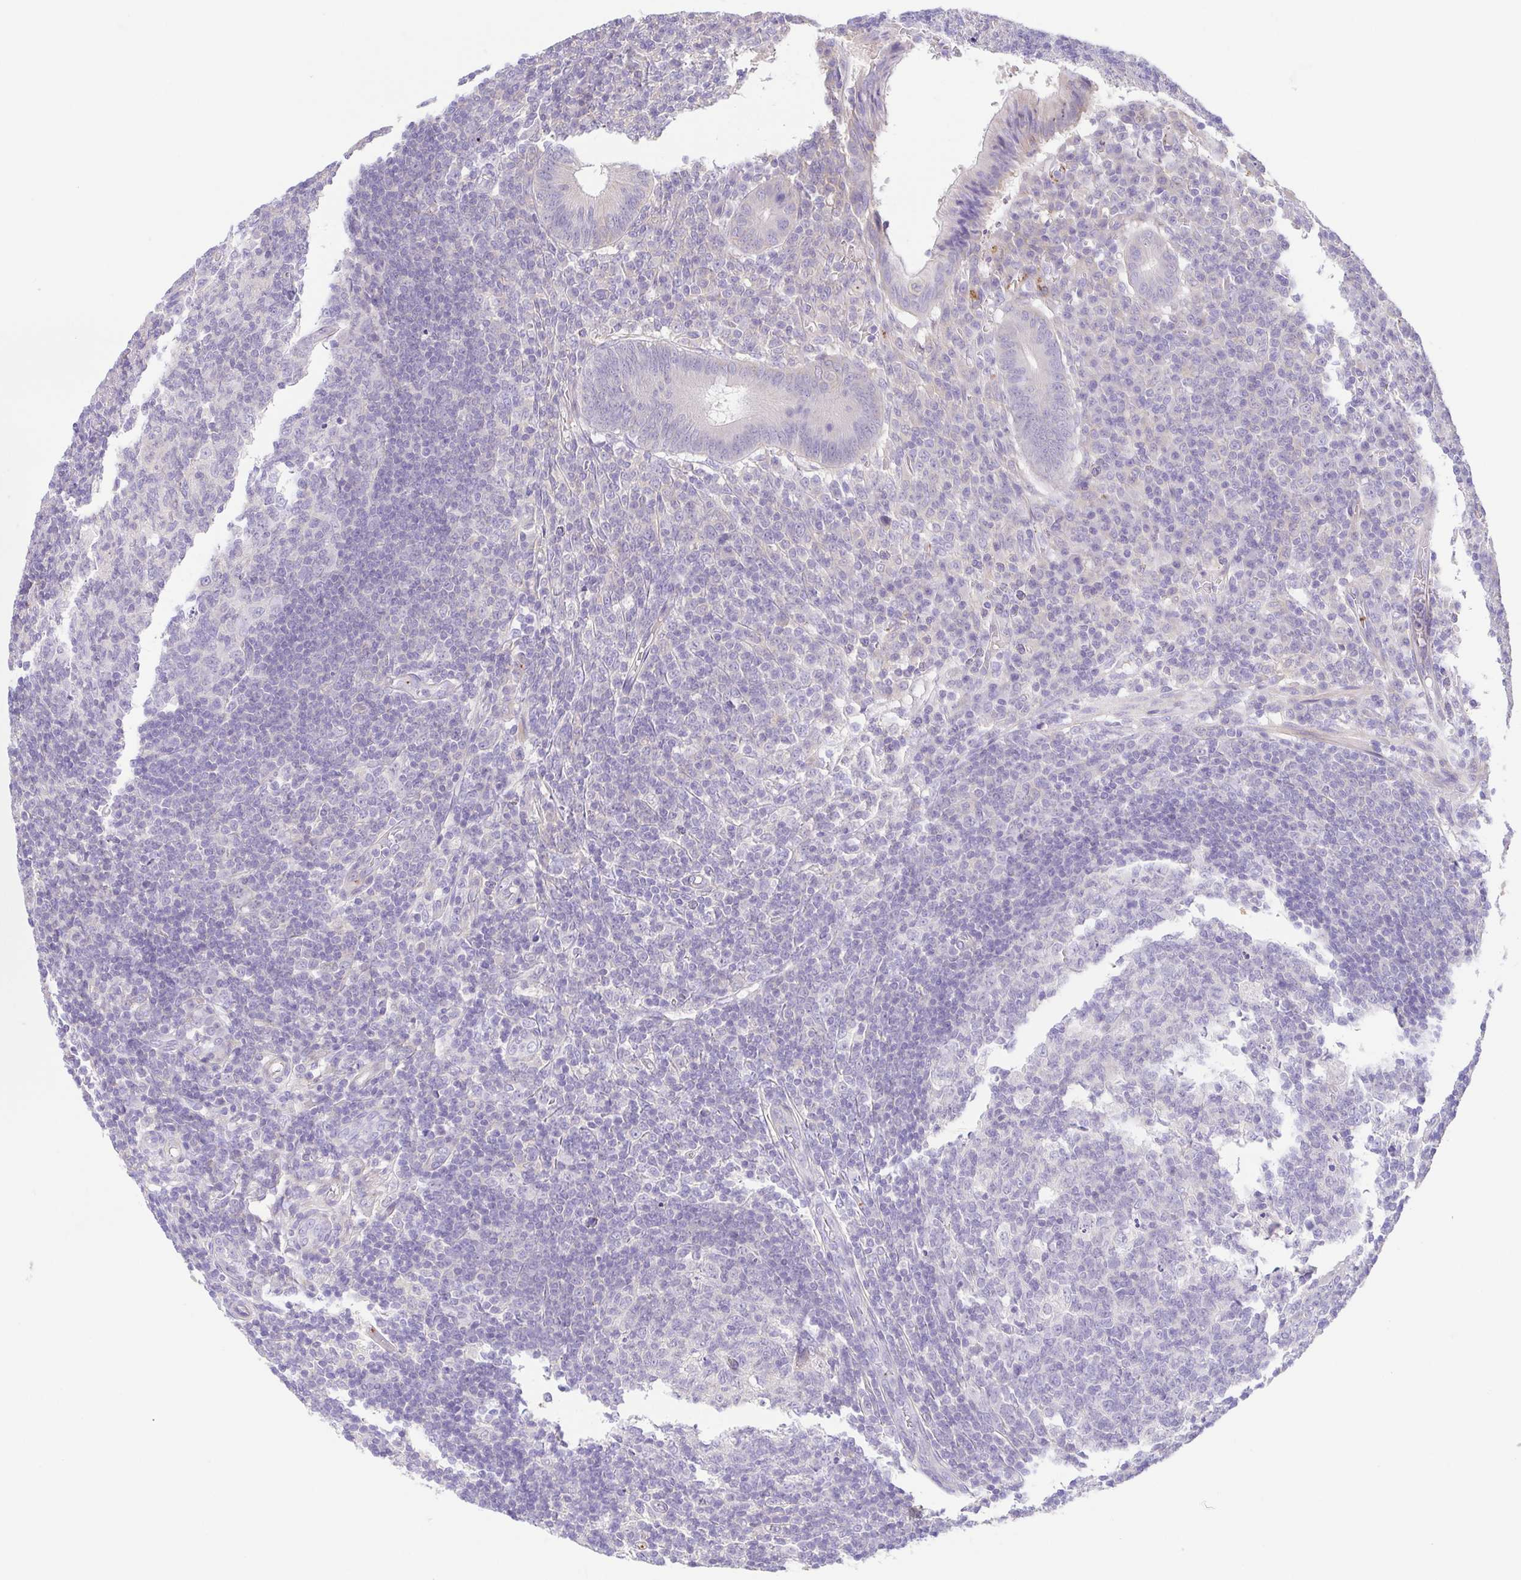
{"staining": {"intensity": "negative", "quantity": "none", "location": "none"}, "tissue": "appendix", "cell_type": "Glandular cells", "image_type": "normal", "snomed": [{"axis": "morphology", "description": "Normal tissue, NOS"}, {"axis": "topography", "description": "Appendix"}], "caption": "Immunohistochemistry (IHC) image of unremarkable human appendix stained for a protein (brown), which demonstrates no staining in glandular cells. (IHC, brightfield microscopy, high magnification).", "gene": "PRR14L", "patient": {"sex": "male", "age": 18}}